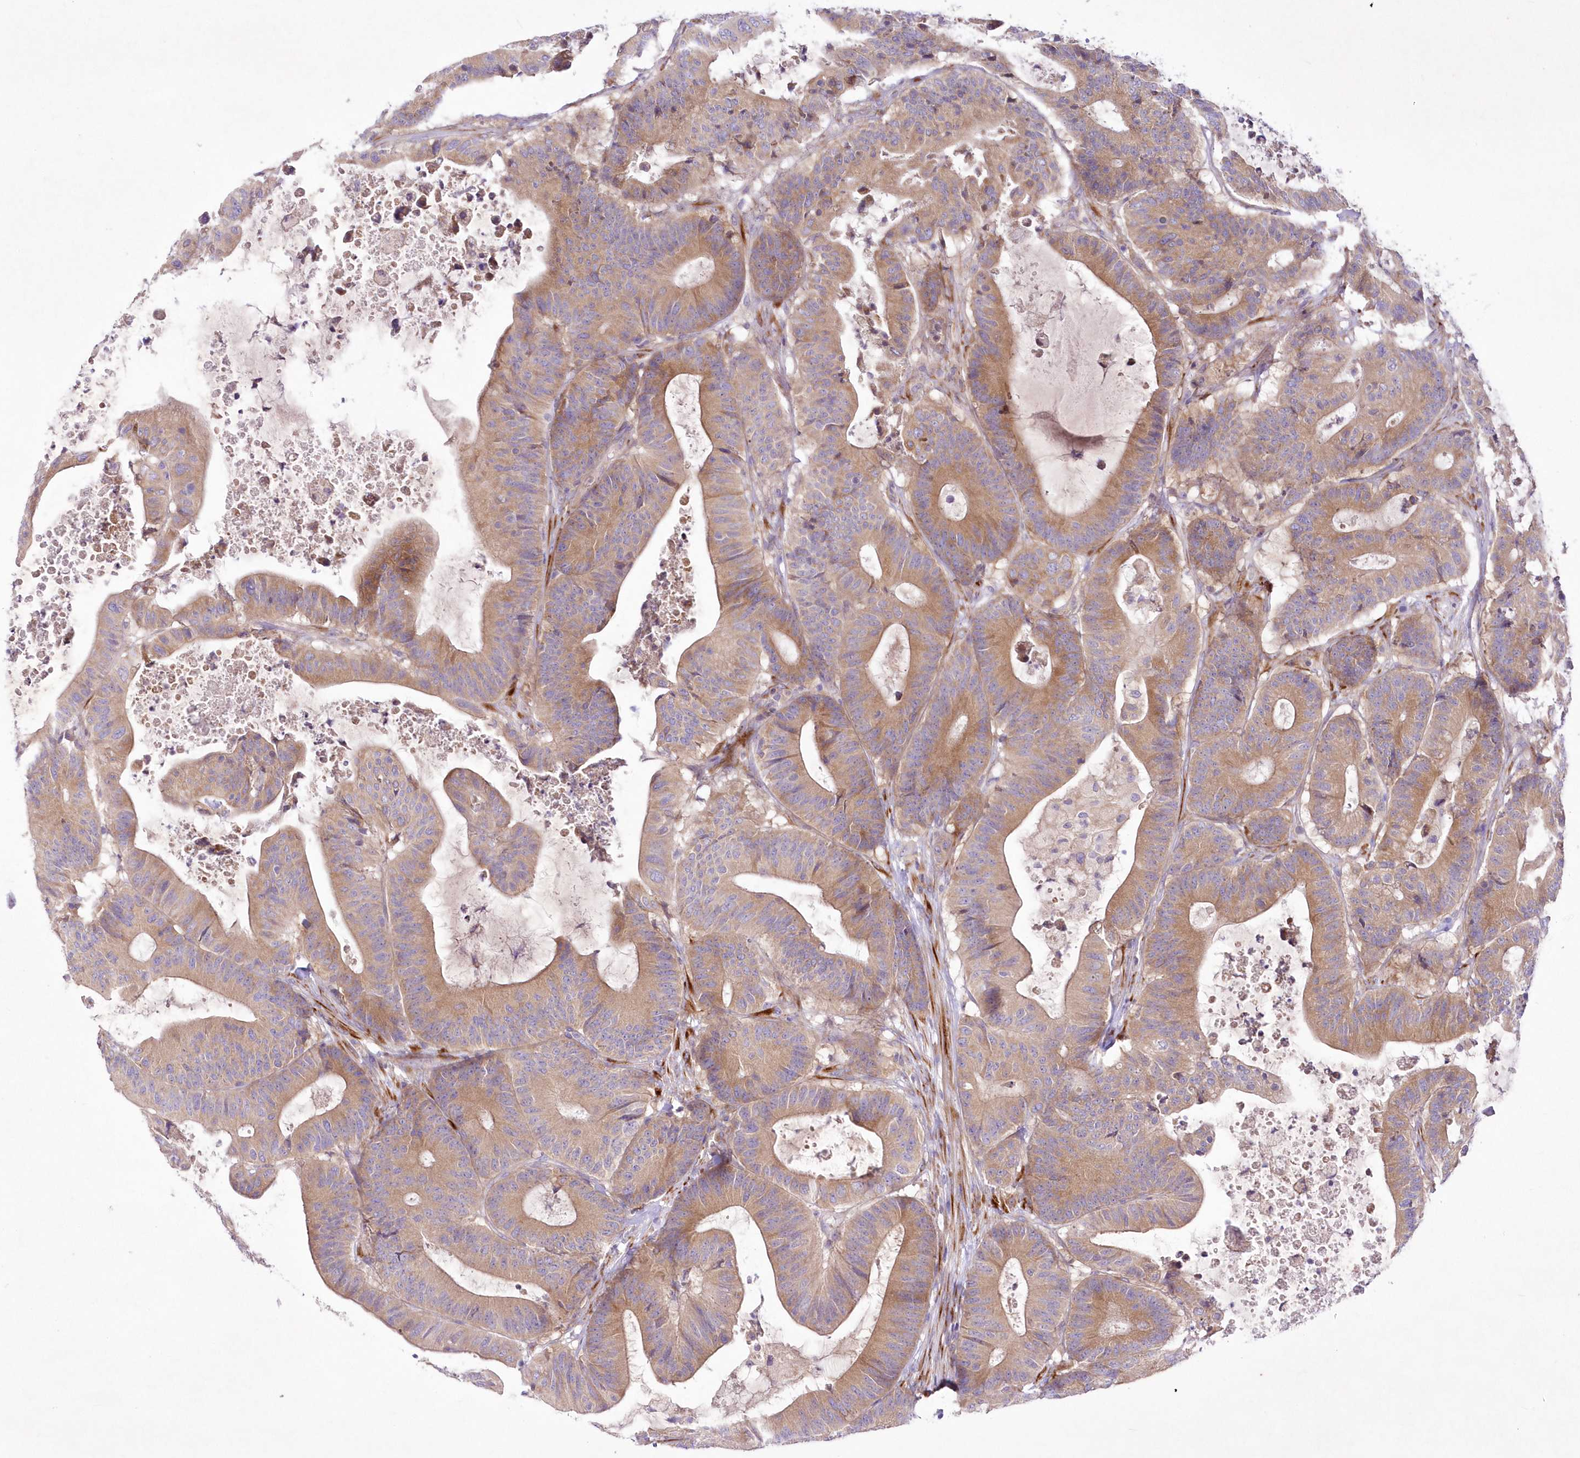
{"staining": {"intensity": "moderate", "quantity": ">75%", "location": "cytoplasmic/membranous"}, "tissue": "colorectal cancer", "cell_type": "Tumor cells", "image_type": "cancer", "snomed": [{"axis": "morphology", "description": "Adenocarcinoma, NOS"}, {"axis": "topography", "description": "Colon"}], "caption": "The immunohistochemical stain labels moderate cytoplasmic/membranous expression in tumor cells of colorectal cancer (adenocarcinoma) tissue.", "gene": "ARFGEF3", "patient": {"sex": "female", "age": 84}}